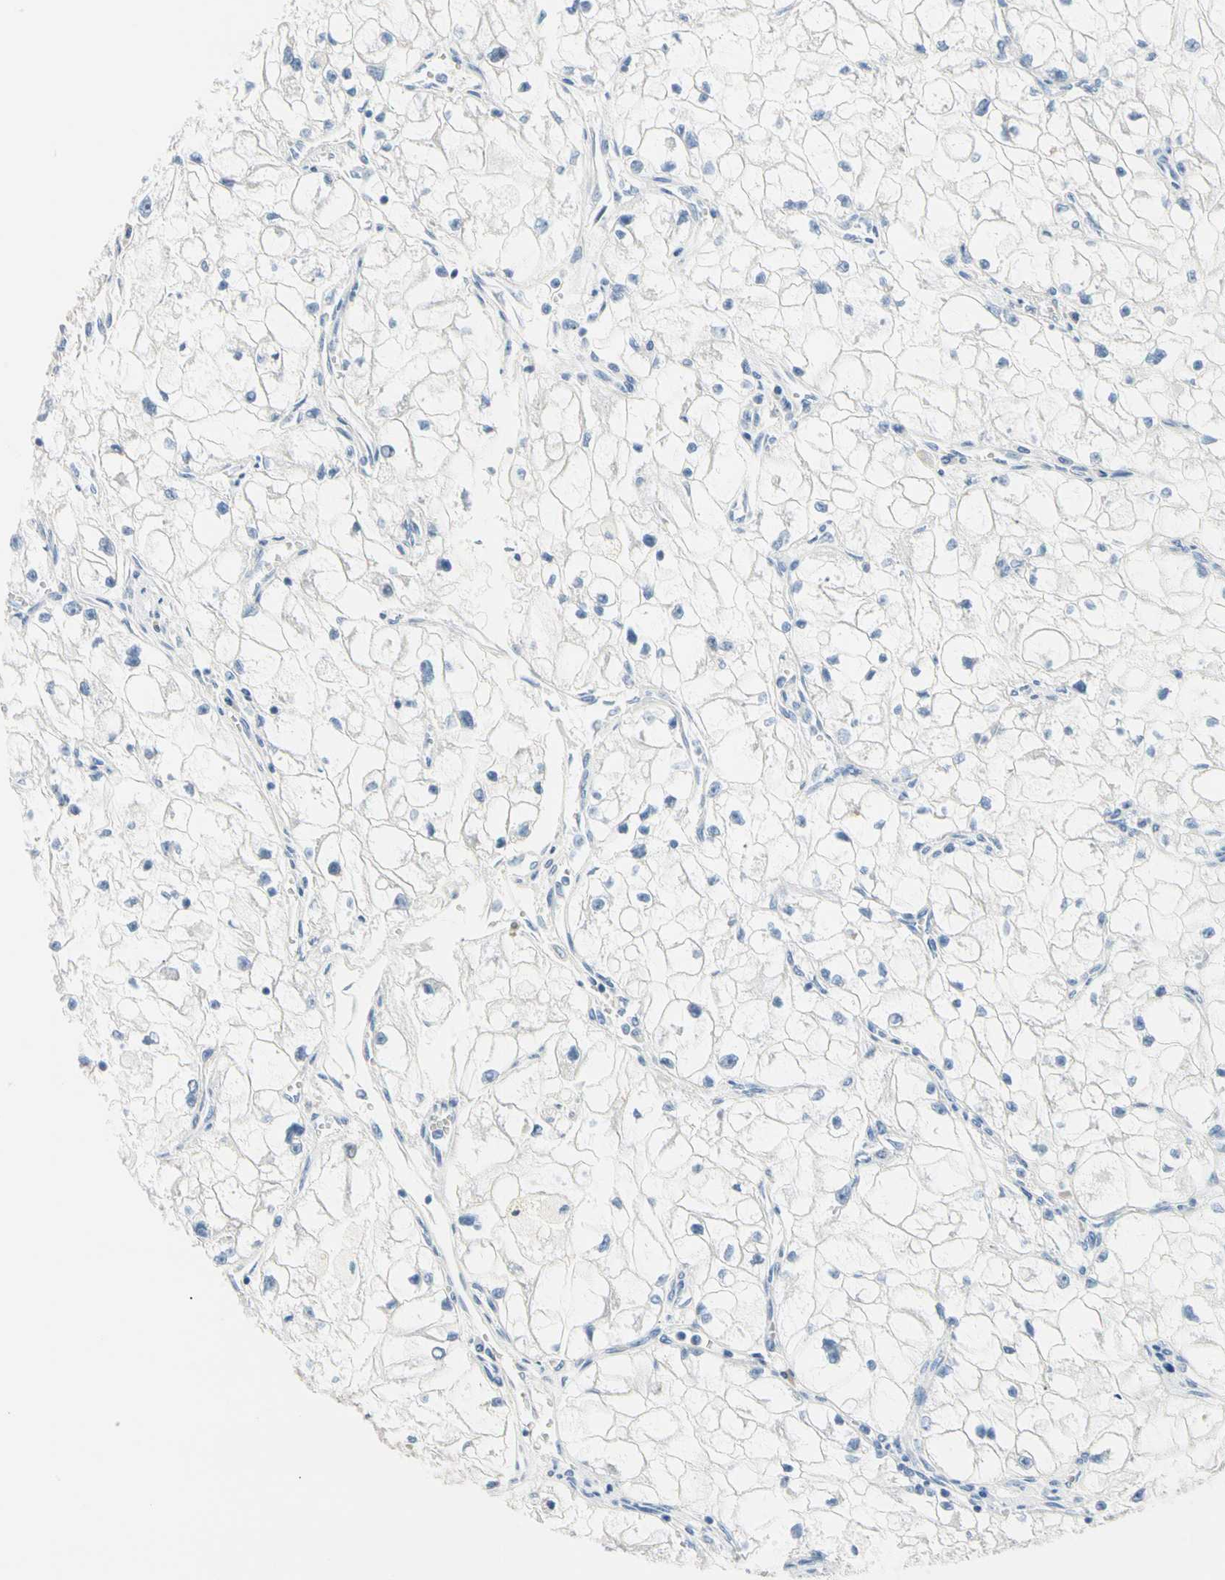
{"staining": {"intensity": "negative", "quantity": "none", "location": "none"}, "tissue": "renal cancer", "cell_type": "Tumor cells", "image_type": "cancer", "snomed": [{"axis": "morphology", "description": "Adenocarcinoma, NOS"}, {"axis": "topography", "description": "Kidney"}], "caption": "This is a image of IHC staining of renal cancer, which shows no positivity in tumor cells.", "gene": "MARK1", "patient": {"sex": "female", "age": 70}}